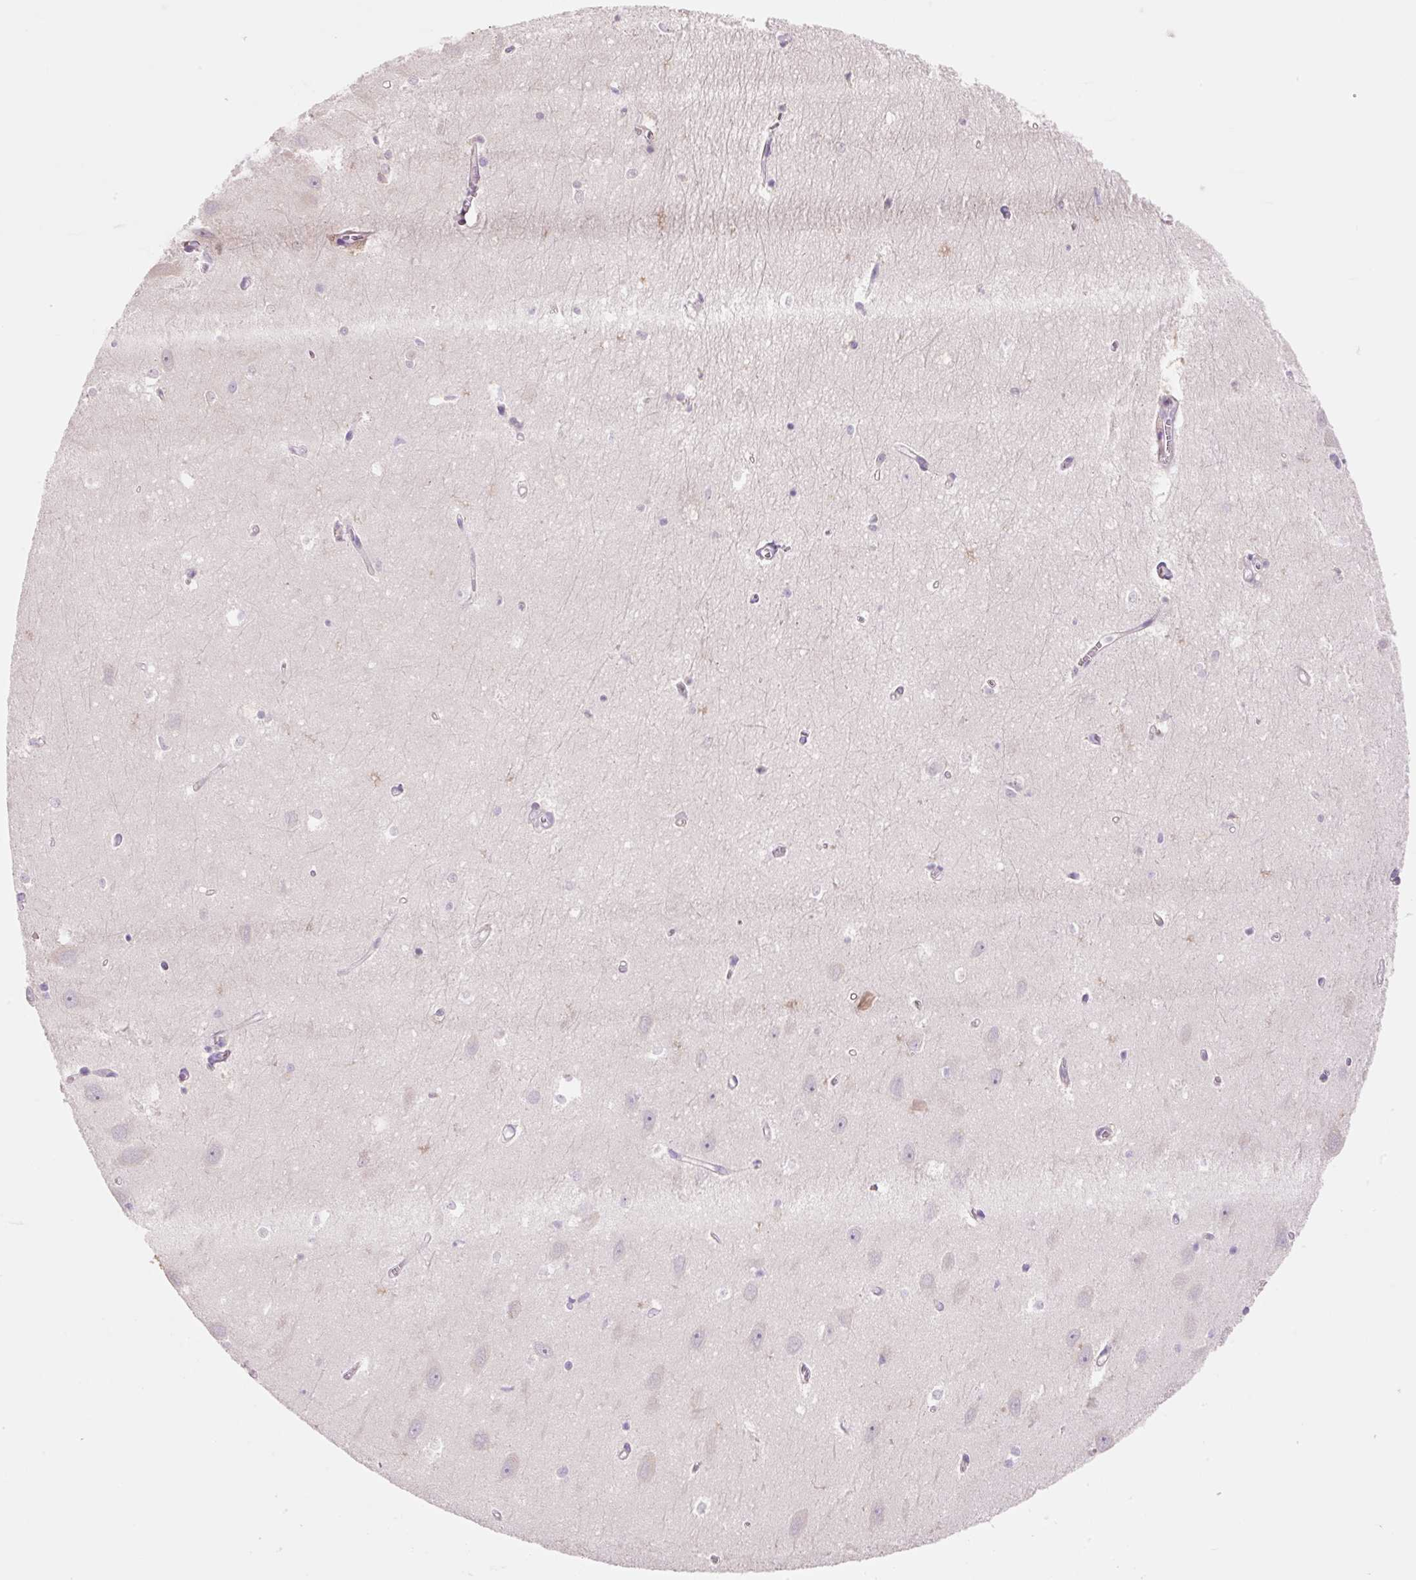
{"staining": {"intensity": "negative", "quantity": "none", "location": "none"}, "tissue": "hippocampus", "cell_type": "Glial cells", "image_type": "normal", "snomed": [{"axis": "morphology", "description": "Normal tissue, NOS"}, {"axis": "topography", "description": "Hippocampus"}], "caption": "Hippocampus stained for a protein using immunohistochemistry (IHC) shows no positivity glial cells.", "gene": "FABP5", "patient": {"sex": "female", "age": 64}}